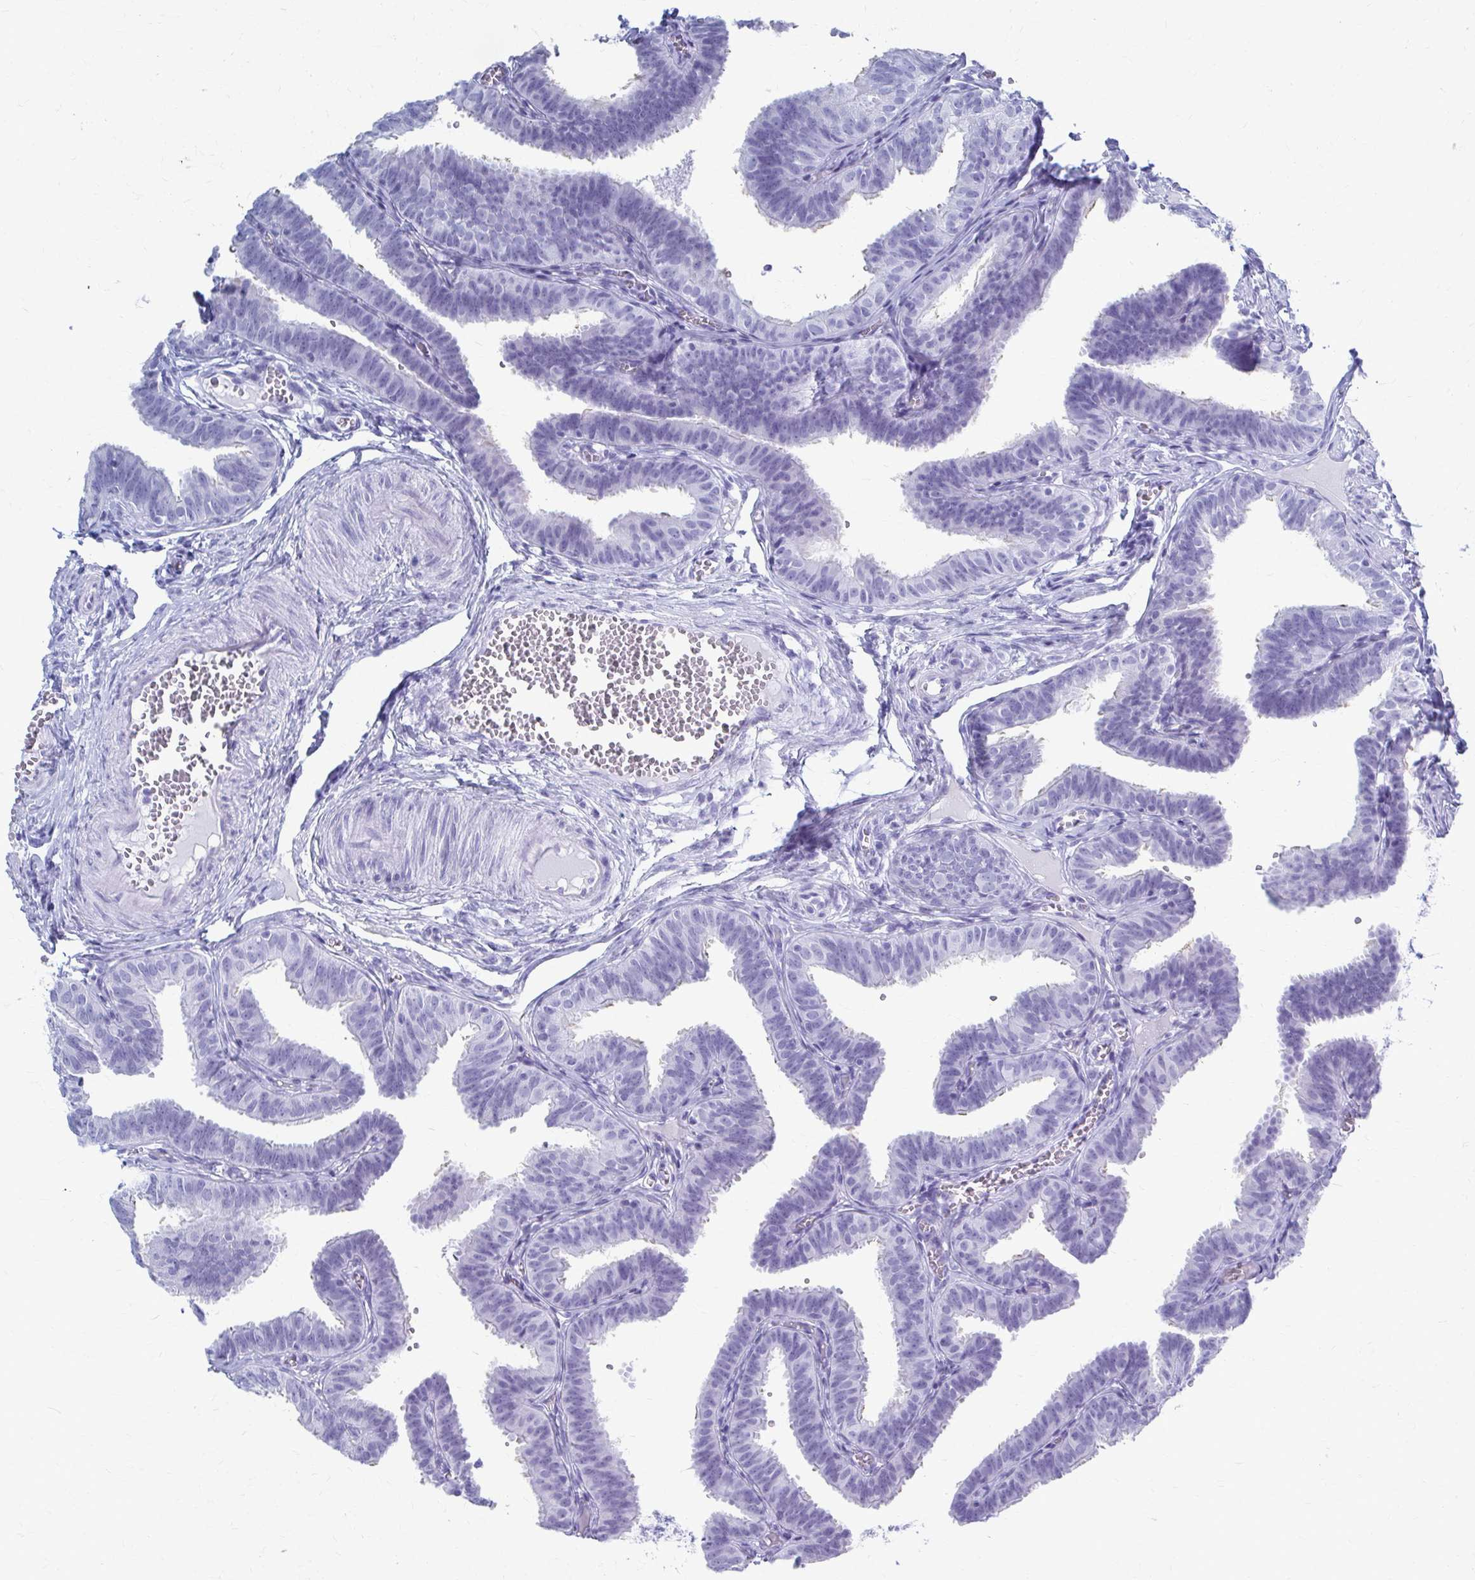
{"staining": {"intensity": "negative", "quantity": "none", "location": "none"}, "tissue": "fallopian tube", "cell_type": "Glandular cells", "image_type": "normal", "snomed": [{"axis": "morphology", "description": "Normal tissue, NOS"}, {"axis": "topography", "description": "Fallopian tube"}], "caption": "Immunohistochemistry micrograph of benign fallopian tube: fallopian tube stained with DAB (3,3'-diaminobenzidine) displays no significant protein expression in glandular cells. (DAB (3,3'-diaminobenzidine) immunohistochemistry (IHC) with hematoxylin counter stain).", "gene": "CELF5", "patient": {"sex": "female", "age": 25}}